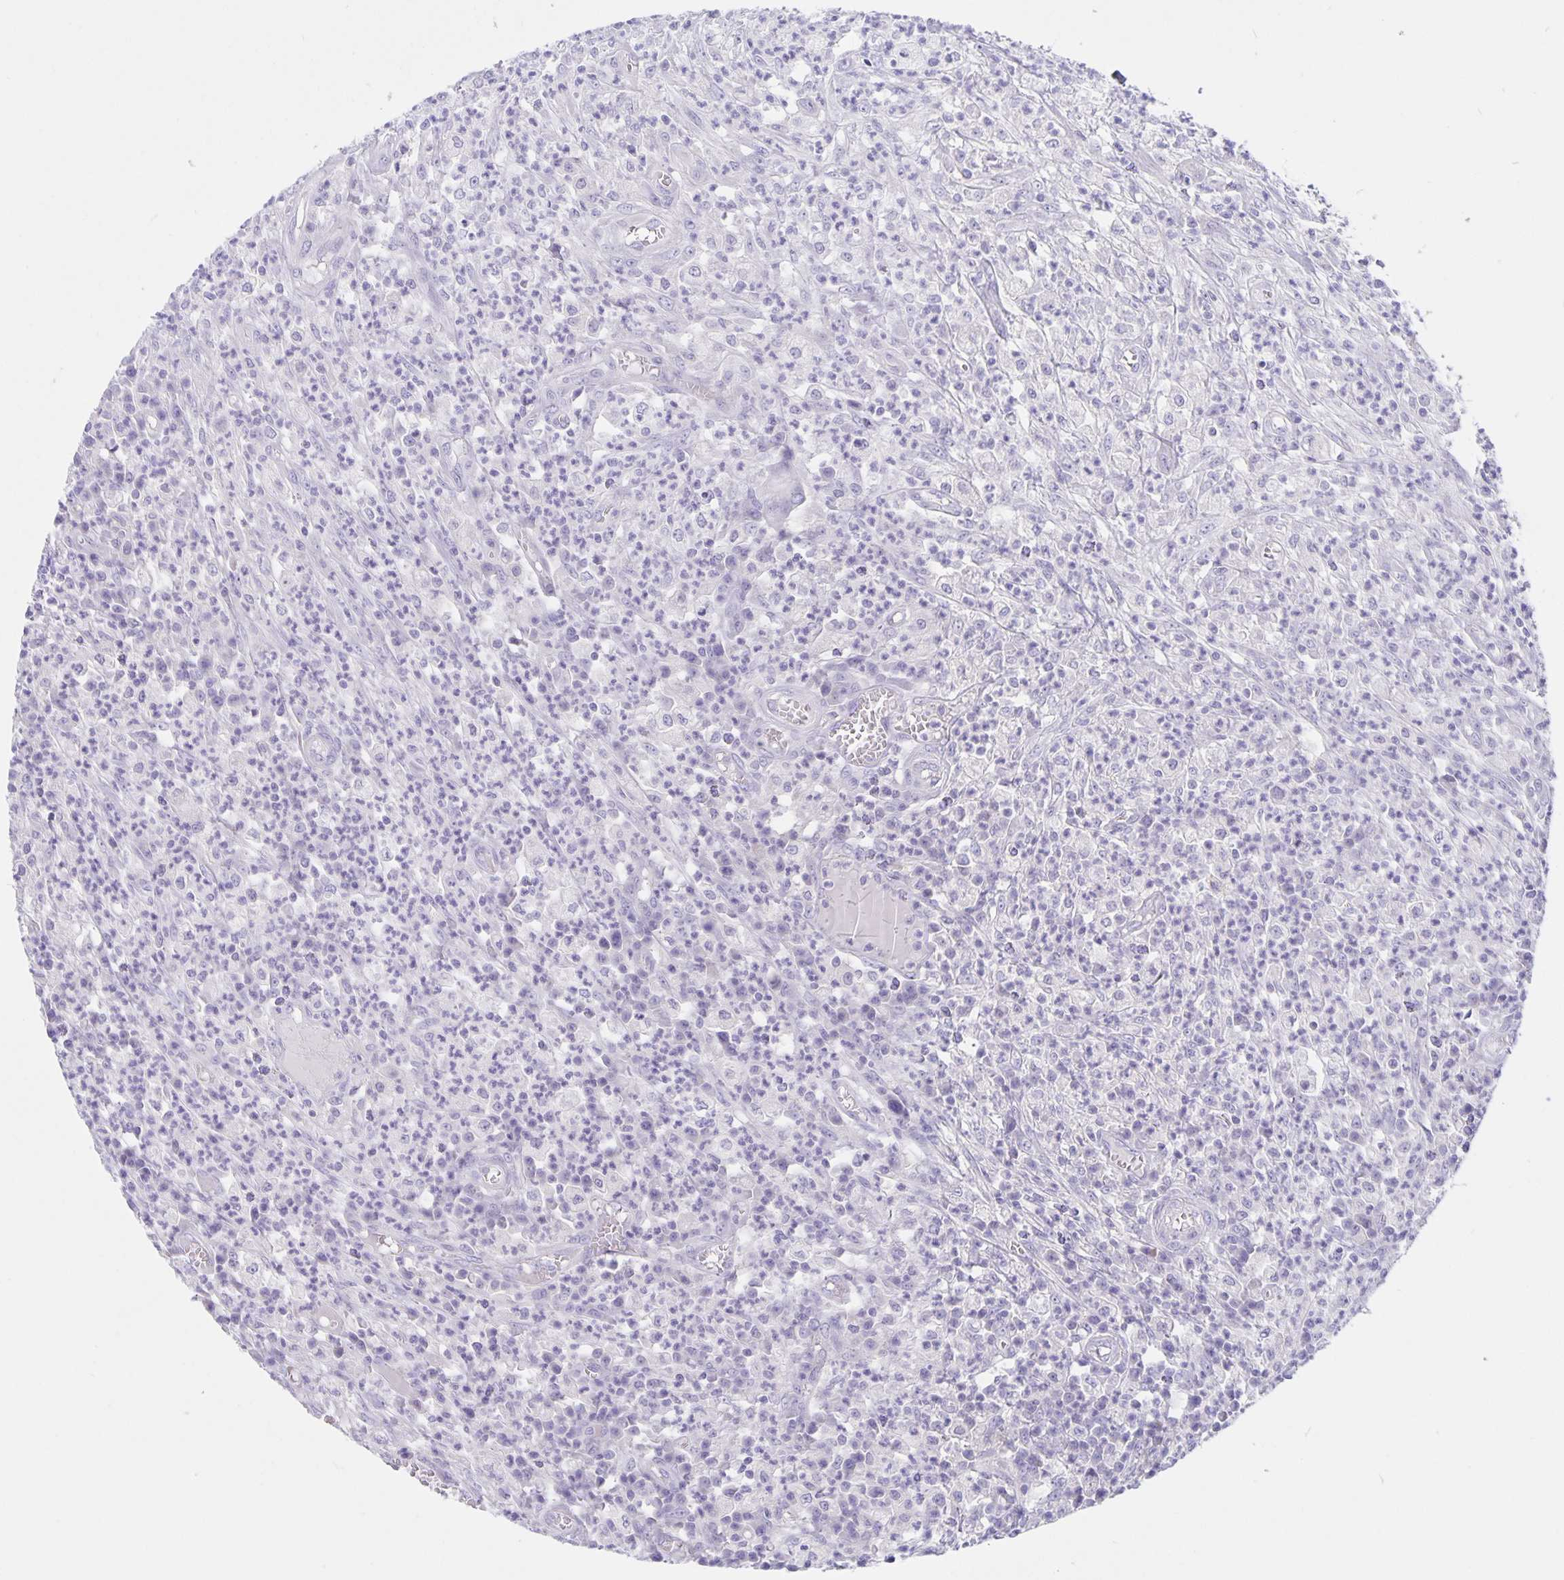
{"staining": {"intensity": "negative", "quantity": "none", "location": "none"}, "tissue": "colorectal cancer", "cell_type": "Tumor cells", "image_type": "cancer", "snomed": [{"axis": "morphology", "description": "Normal tissue, NOS"}, {"axis": "morphology", "description": "Adenocarcinoma, NOS"}, {"axis": "topography", "description": "Colon"}], "caption": "Human colorectal cancer stained for a protein using immunohistochemistry demonstrates no expression in tumor cells.", "gene": "ERMN", "patient": {"sex": "male", "age": 65}}